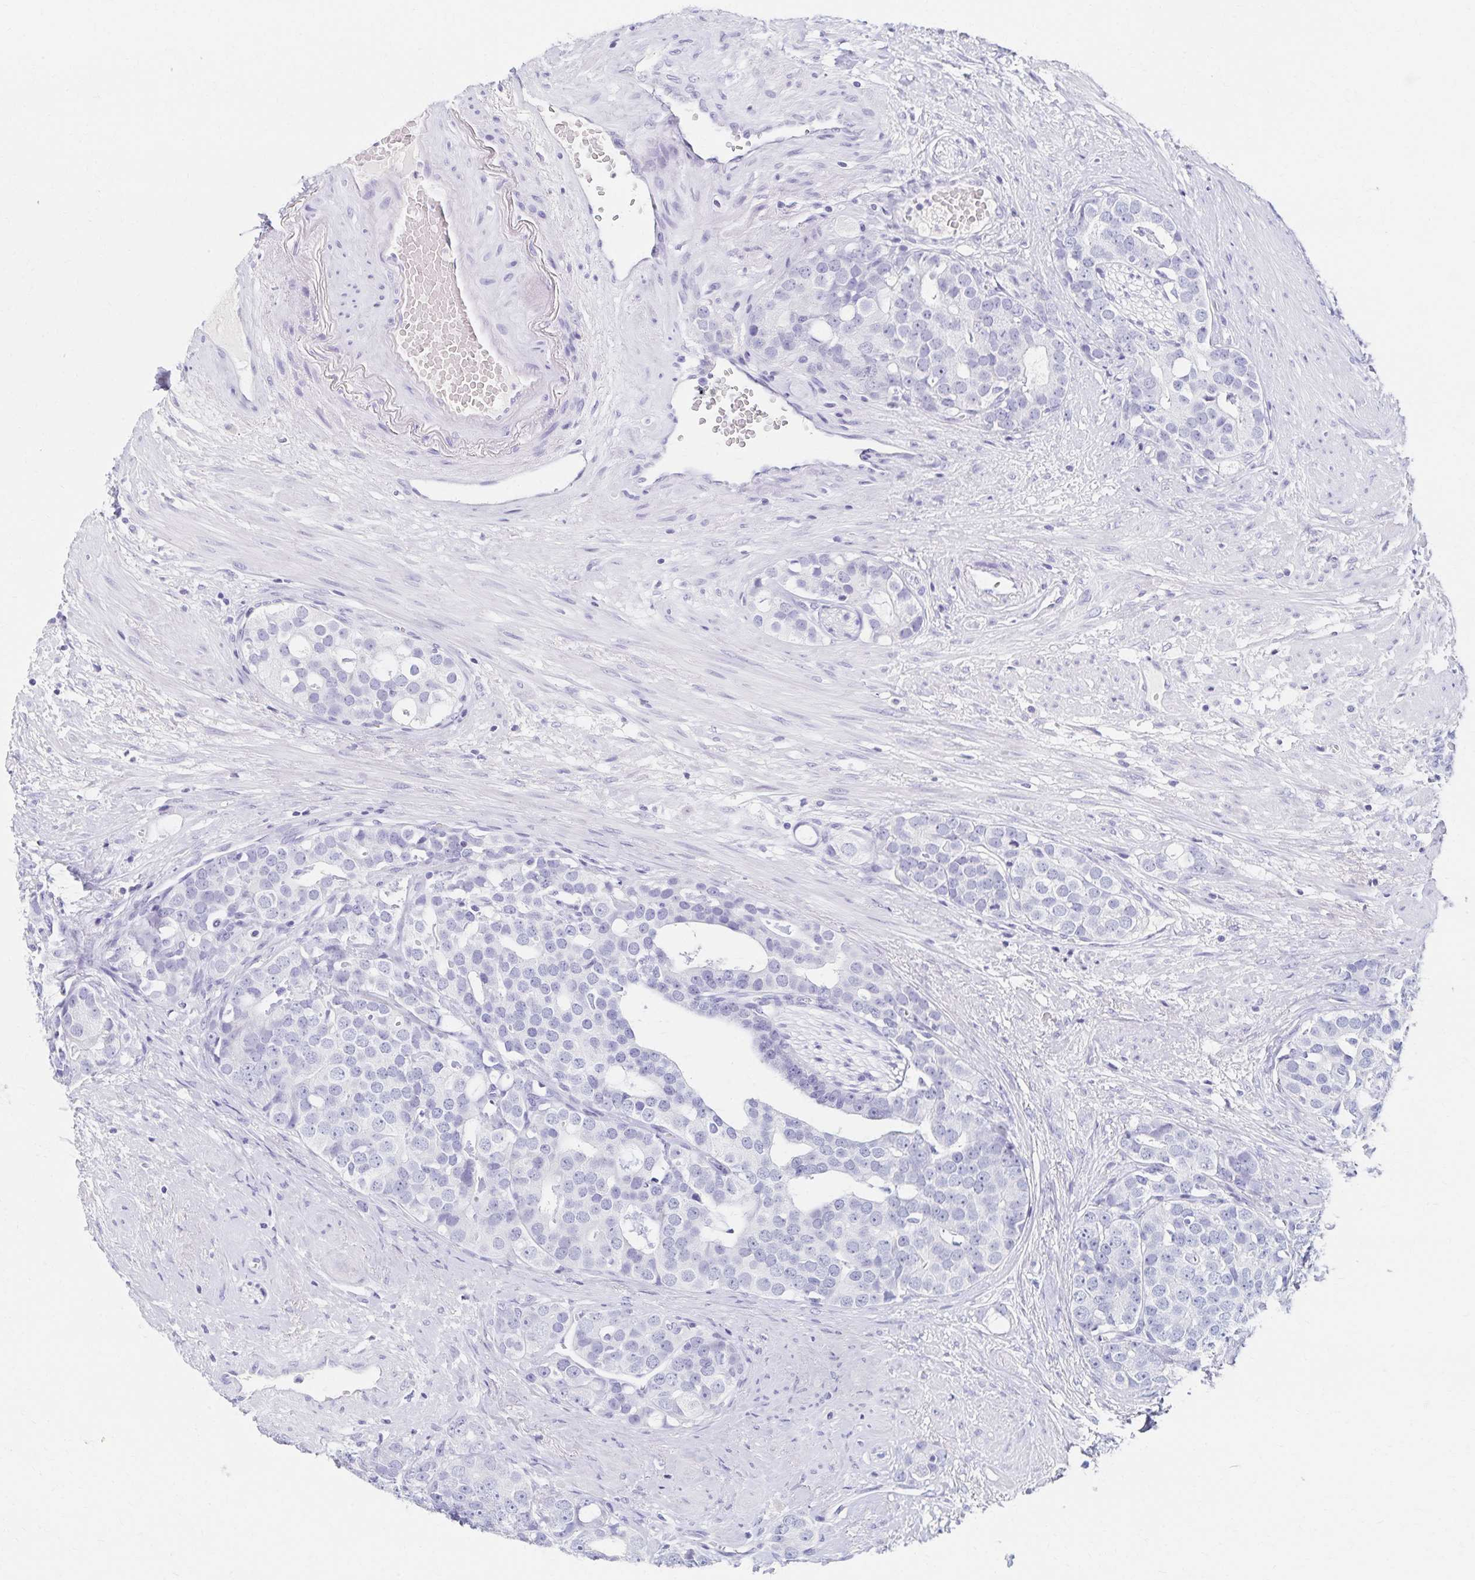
{"staining": {"intensity": "negative", "quantity": "none", "location": "none"}, "tissue": "prostate cancer", "cell_type": "Tumor cells", "image_type": "cancer", "snomed": [{"axis": "morphology", "description": "Adenocarcinoma, High grade"}, {"axis": "topography", "description": "Prostate"}], "caption": "The image displays no significant positivity in tumor cells of prostate high-grade adenocarcinoma.", "gene": "C2orf50", "patient": {"sex": "male", "age": 71}}